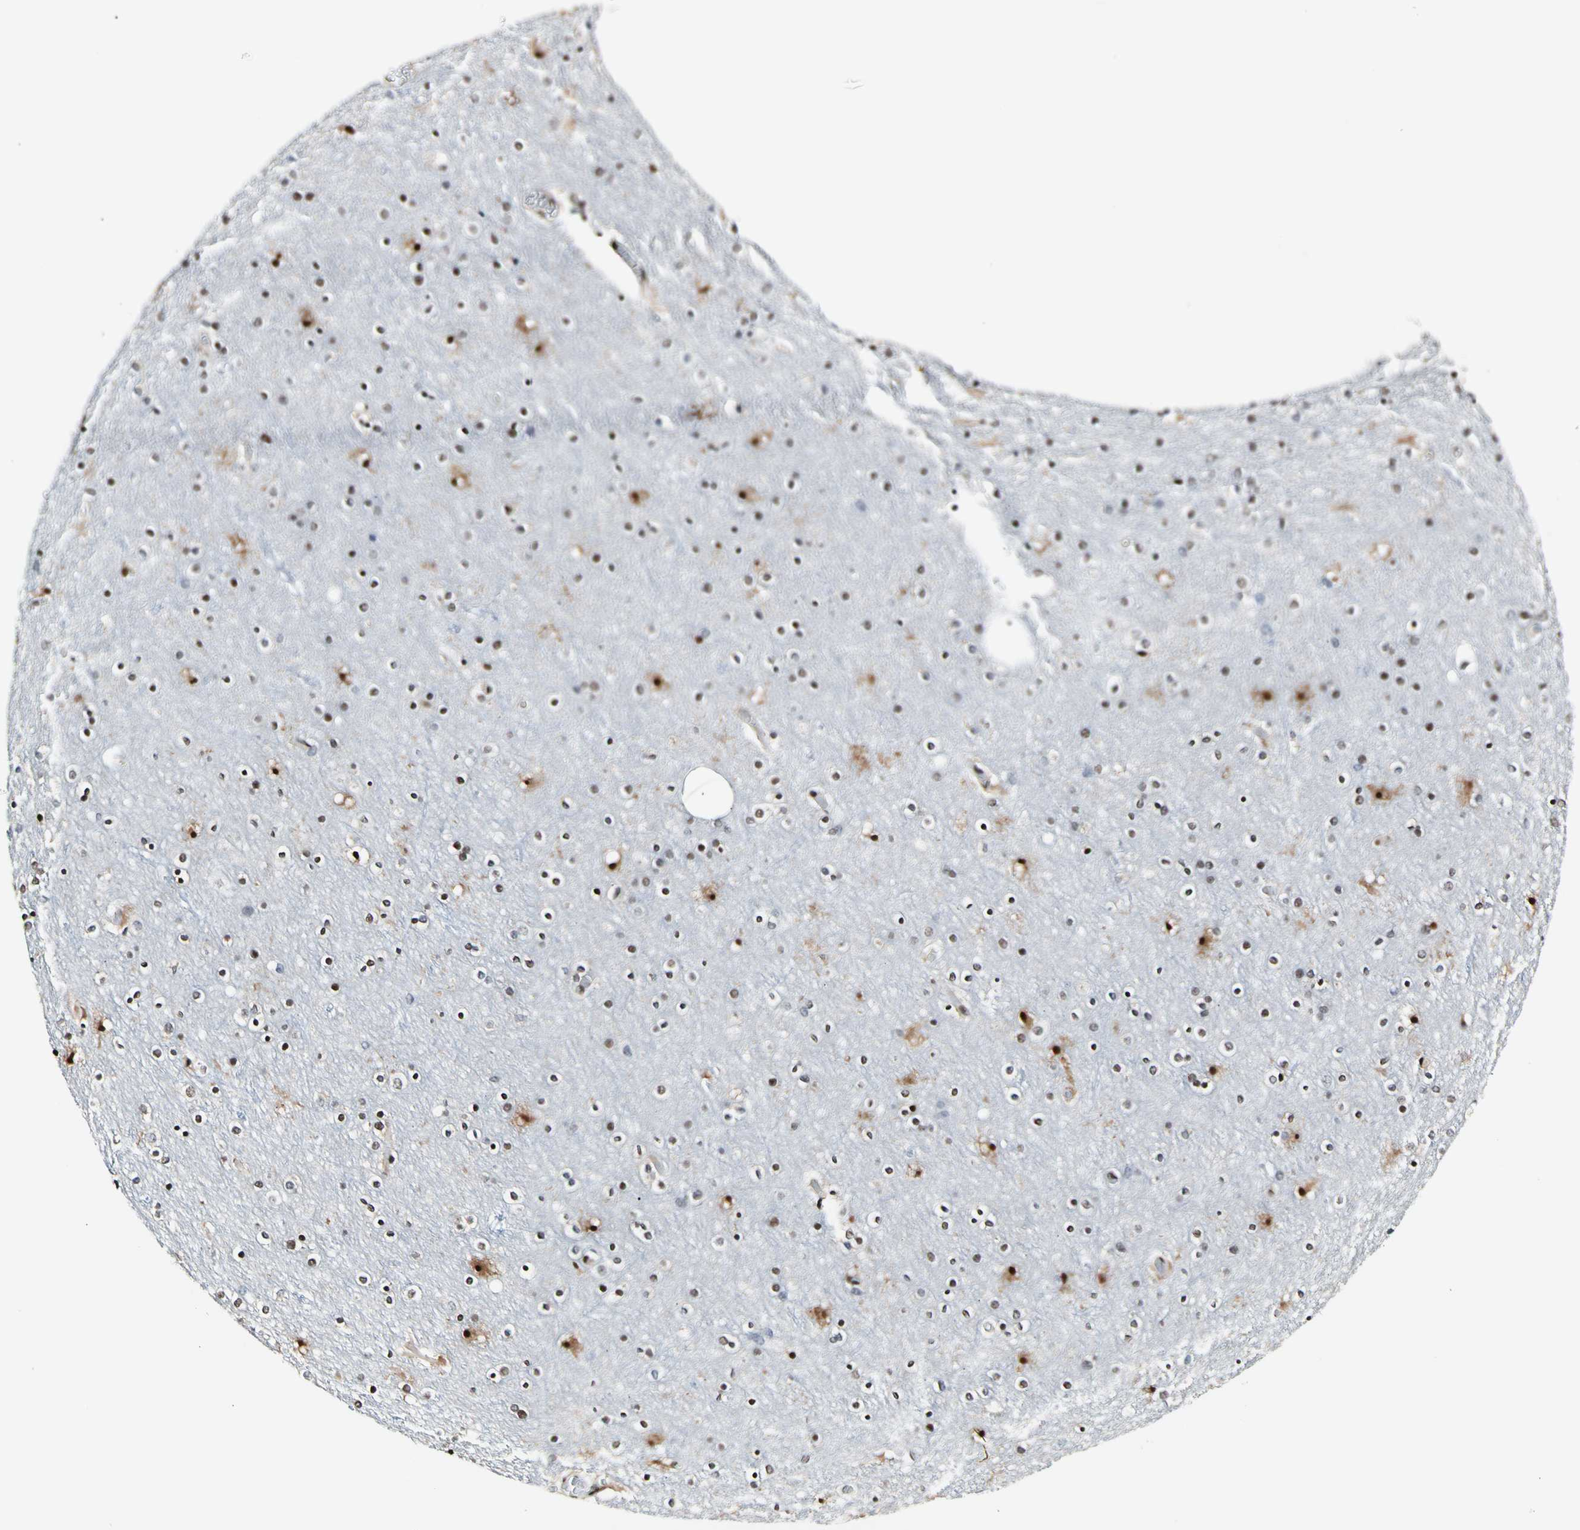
{"staining": {"intensity": "negative", "quantity": "none", "location": "none"}, "tissue": "cerebral cortex", "cell_type": "Endothelial cells", "image_type": "normal", "snomed": [{"axis": "morphology", "description": "Normal tissue, NOS"}, {"axis": "topography", "description": "Cerebral cortex"}], "caption": "High power microscopy image of an IHC histopathology image of unremarkable cerebral cortex, revealing no significant staining in endothelial cells. (Brightfield microscopy of DAB (3,3'-diaminobenzidine) IHC at high magnification).", "gene": "NFIA", "patient": {"sex": "female", "age": 54}}